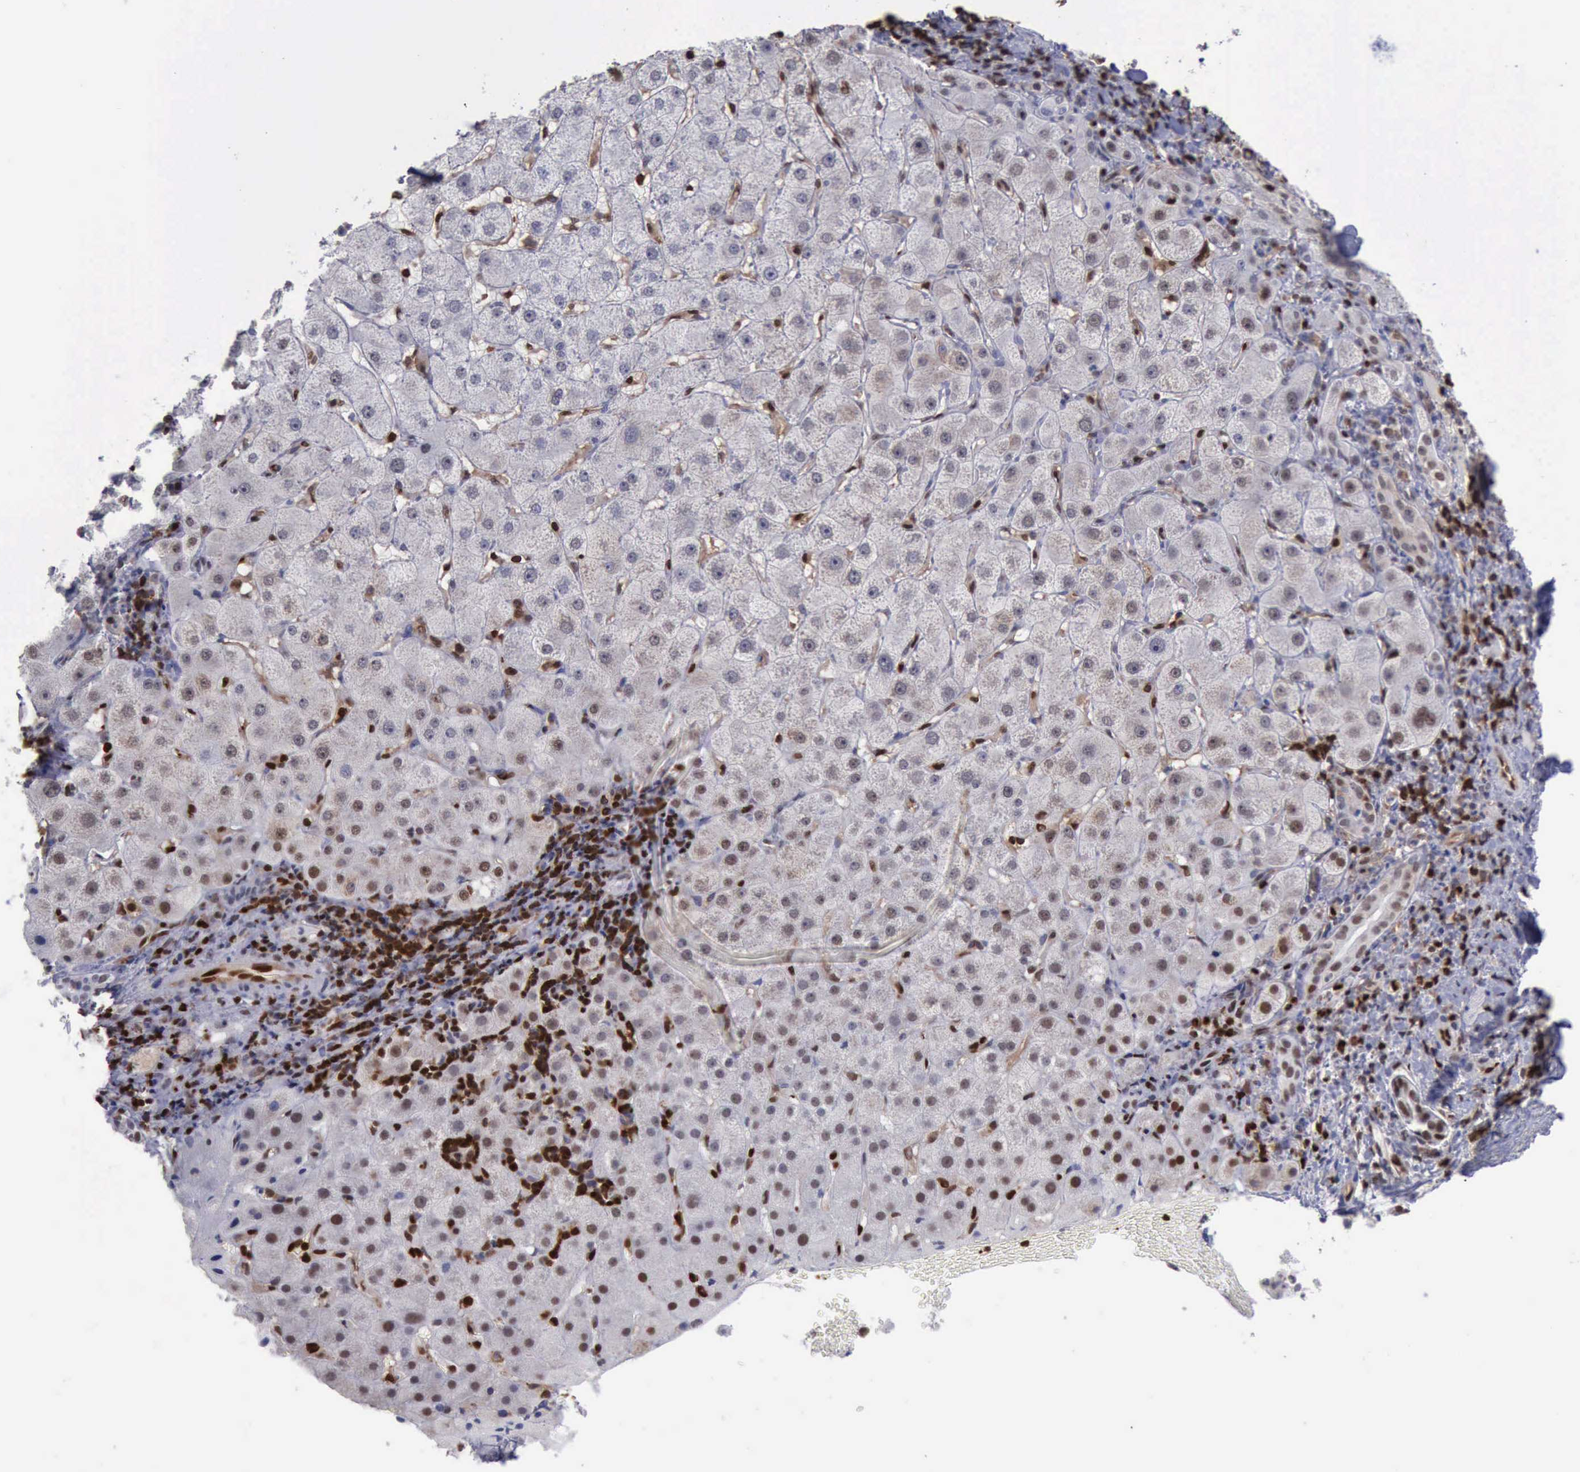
{"staining": {"intensity": "weak", "quantity": ">75%", "location": "cytoplasmic/membranous,nuclear"}, "tissue": "liver cancer", "cell_type": "Tumor cells", "image_type": "cancer", "snomed": [{"axis": "morphology", "description": "Cholangiocarcinoma"}, {"axis": "topography", "description": "Liver"}], "caption": "Human liver cholangiocarcinoma stained with a brown dye shows weak cytoplasmic/membranous and nuclear positive staining in about >75% of tumor cells.", "gene": "PDCD4", "patient": {"sex": "female", "age": 79}}